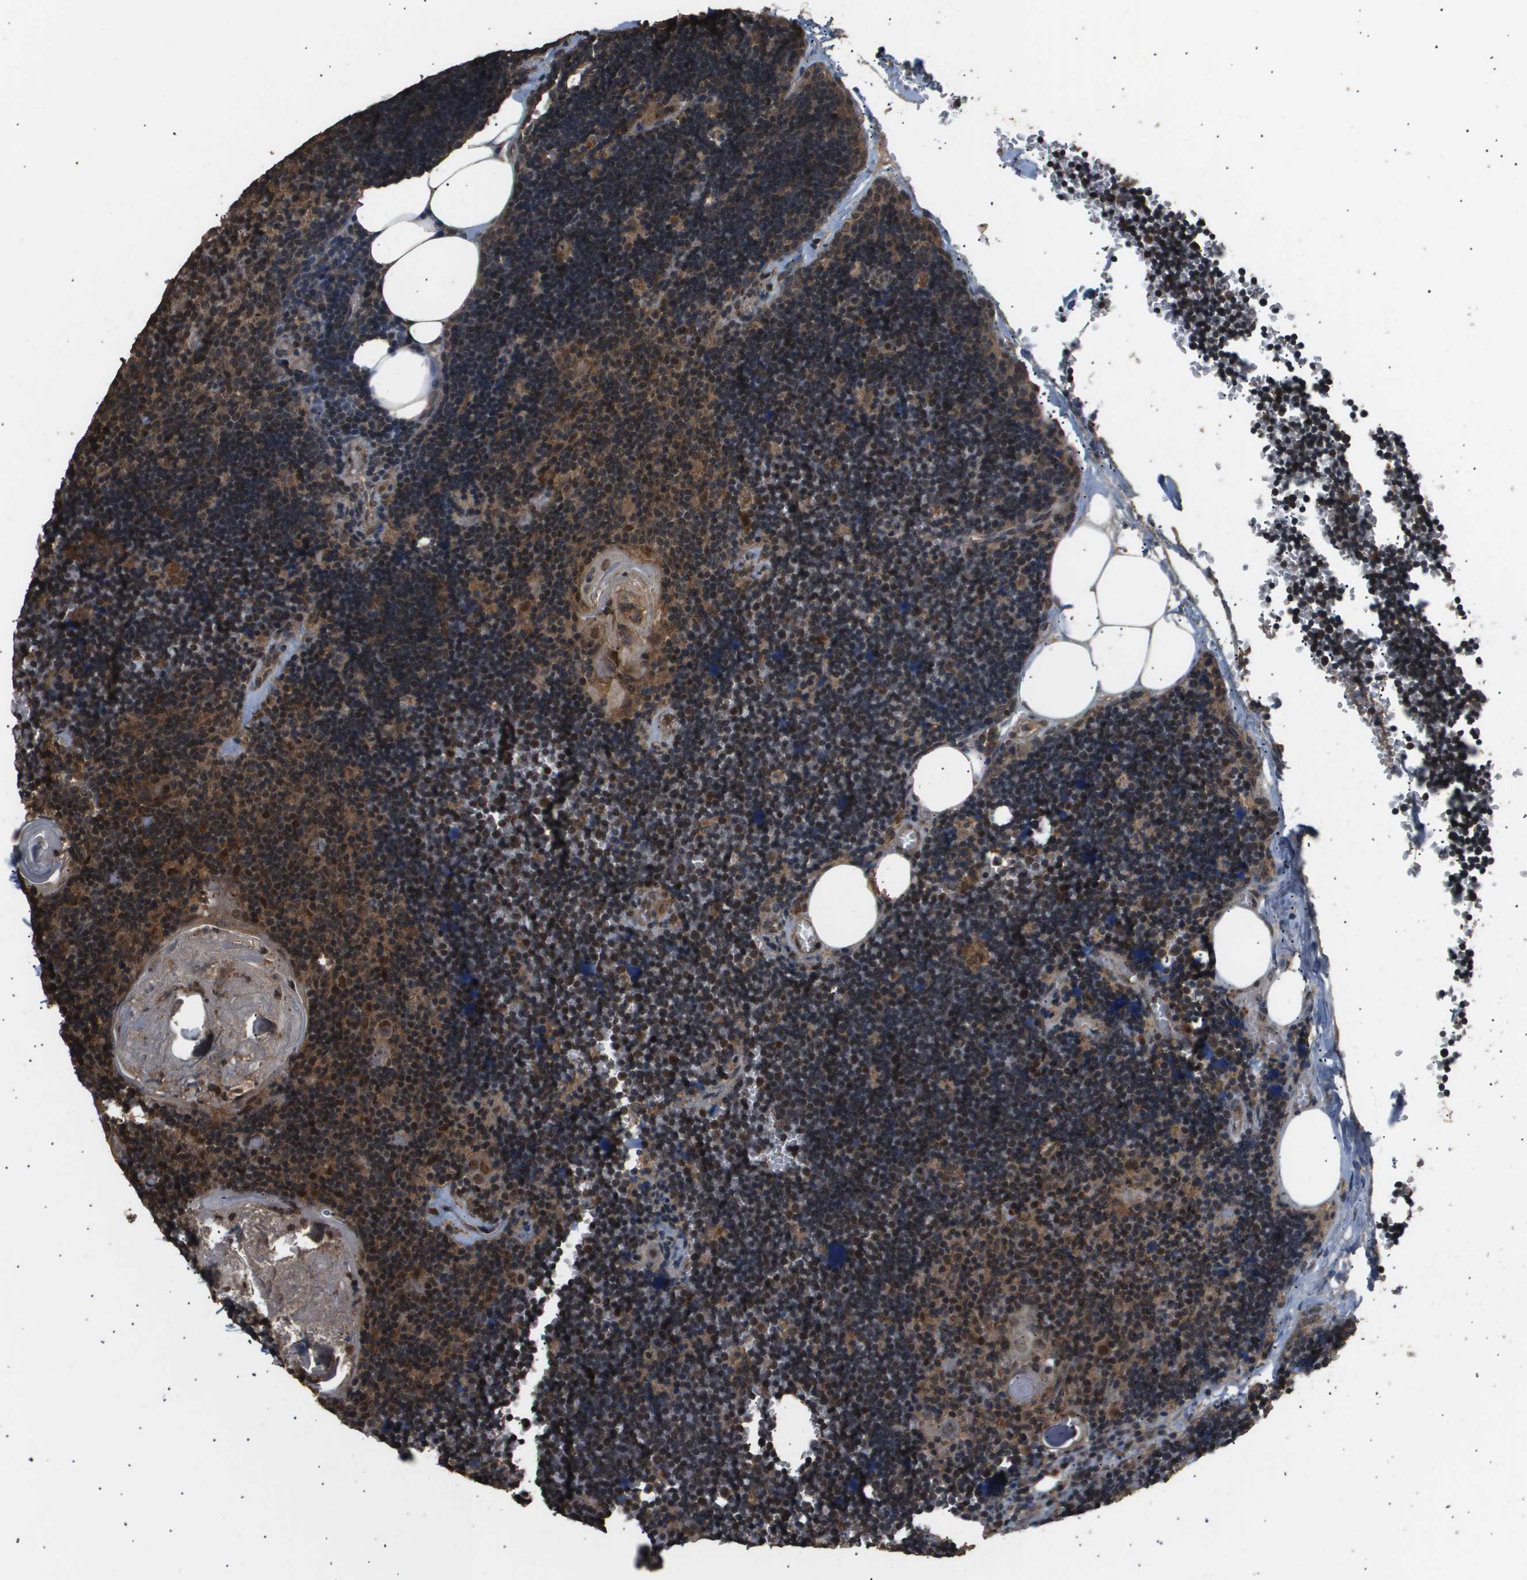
{"staining": {"intensity": "moderate", "quantity": "25%-75%", "location": "nuclear"}, "tissue": "lymph node", "cell_type": "Germinal center cells", "image_type": "normal", "snomed": [{"axis": "morphology", "description": "Normal tissue, NOS"}, {"axis": "topography", "description": "Lymph node"}, {"axis": "topography", "description": "Salivary gland"}], "caption": "Normal lymph node reveals moderate nuclear expression in about 25%-75% of germinal center cells Using DAB (brown) and hematoxylin (blue) stains, captured at high magnification using brightfield microscopy..", "gene": "ING1", "patient": {"sex": "male", "age": 8}}